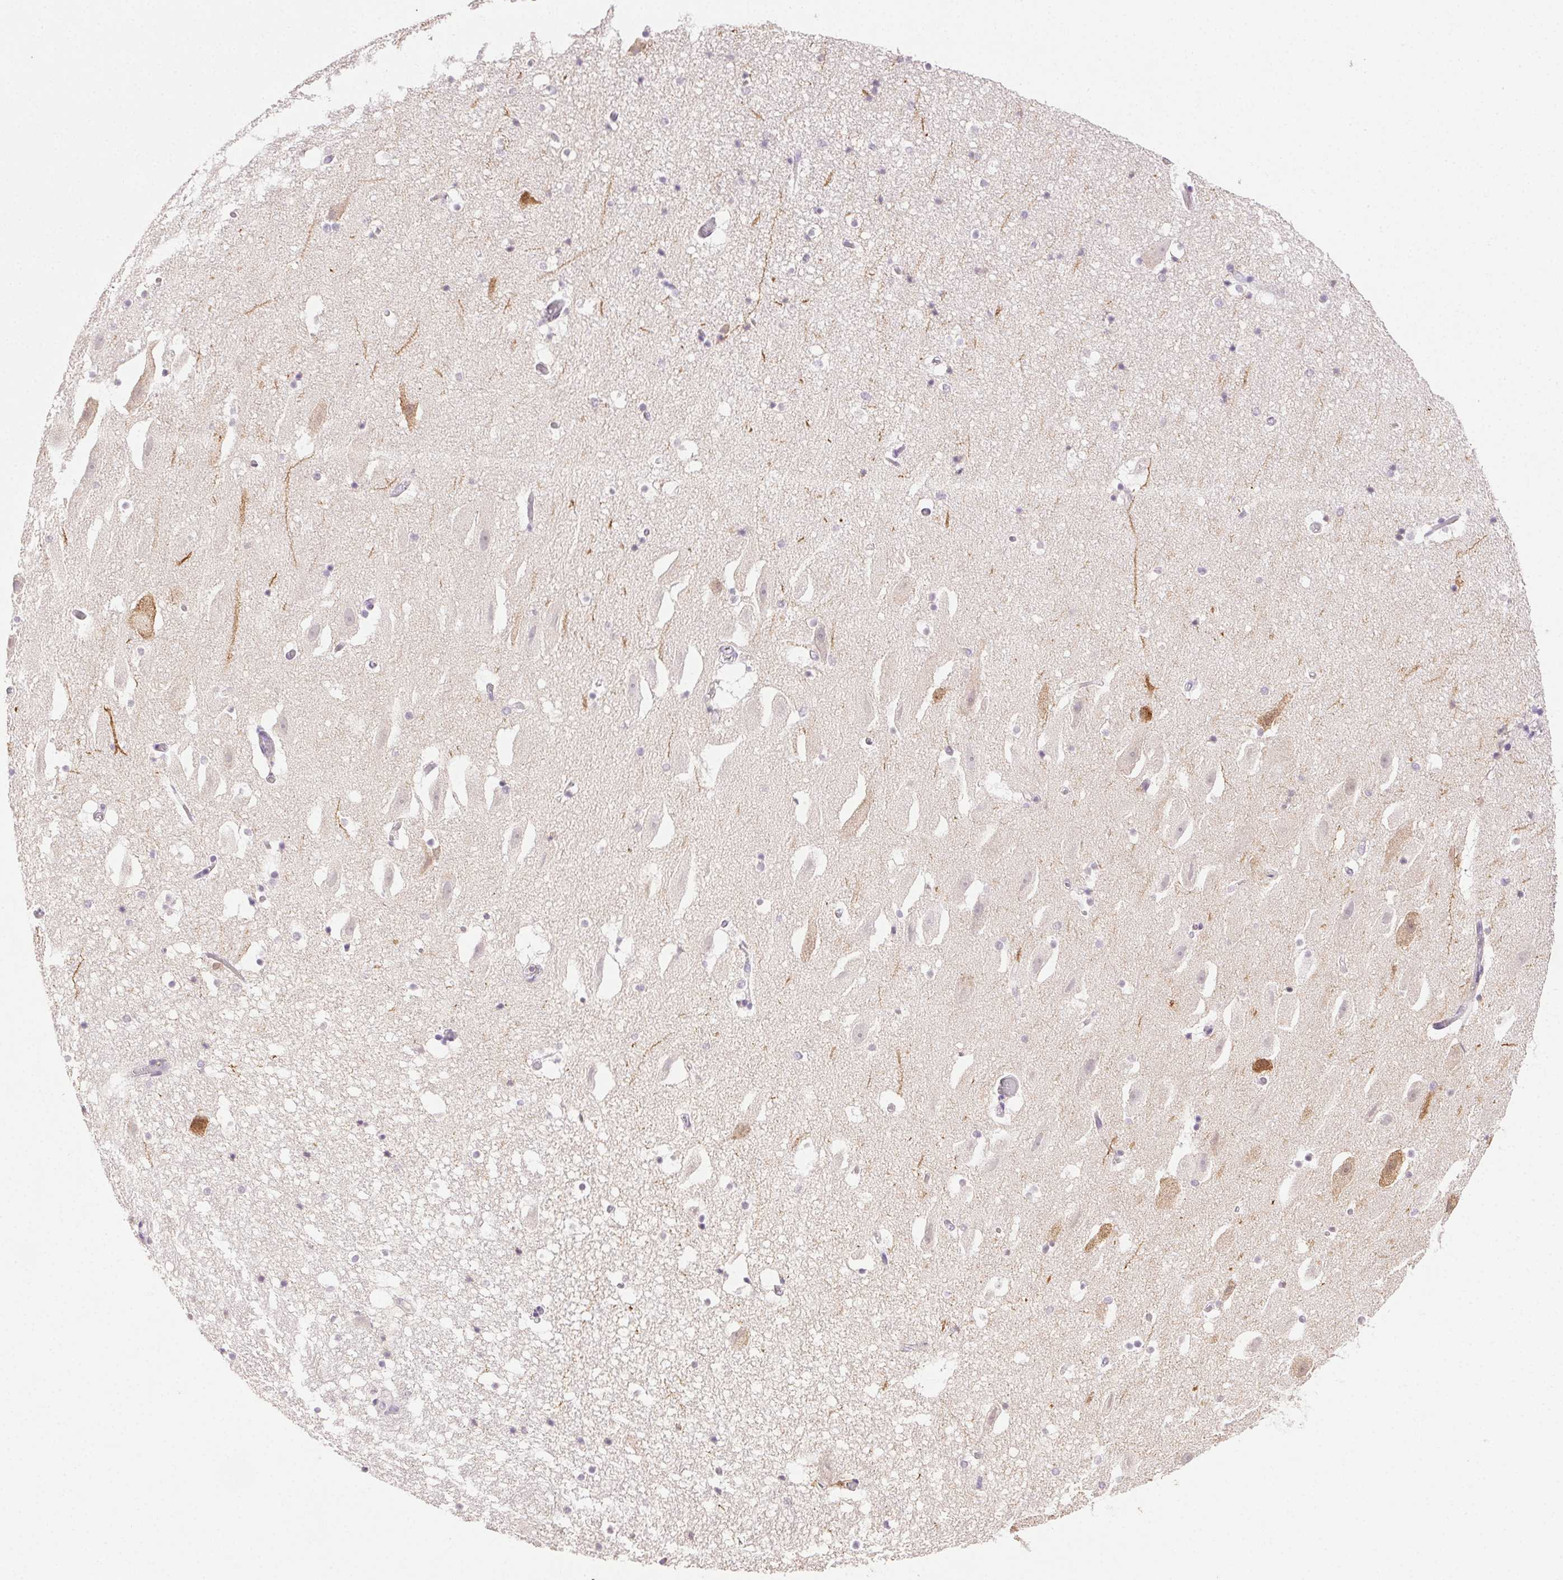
{"staining": {"intensity": "negative", "quantity": "none", "location": "none"}, "tissue": "hippocampus", "cell_type": "Glial cells", "image_type": "normal", "snomed": [{"axis": "morphology", "description": "Normal tissue, NOS"}, {"axis": "topography", "description": "Hippocampus"}], "caption": "The immunohistochemistry image has no significant expression in glial cells of hippocampus.", "gene": "AKAP5", "patient": {"sex": "male", "age": 26}}